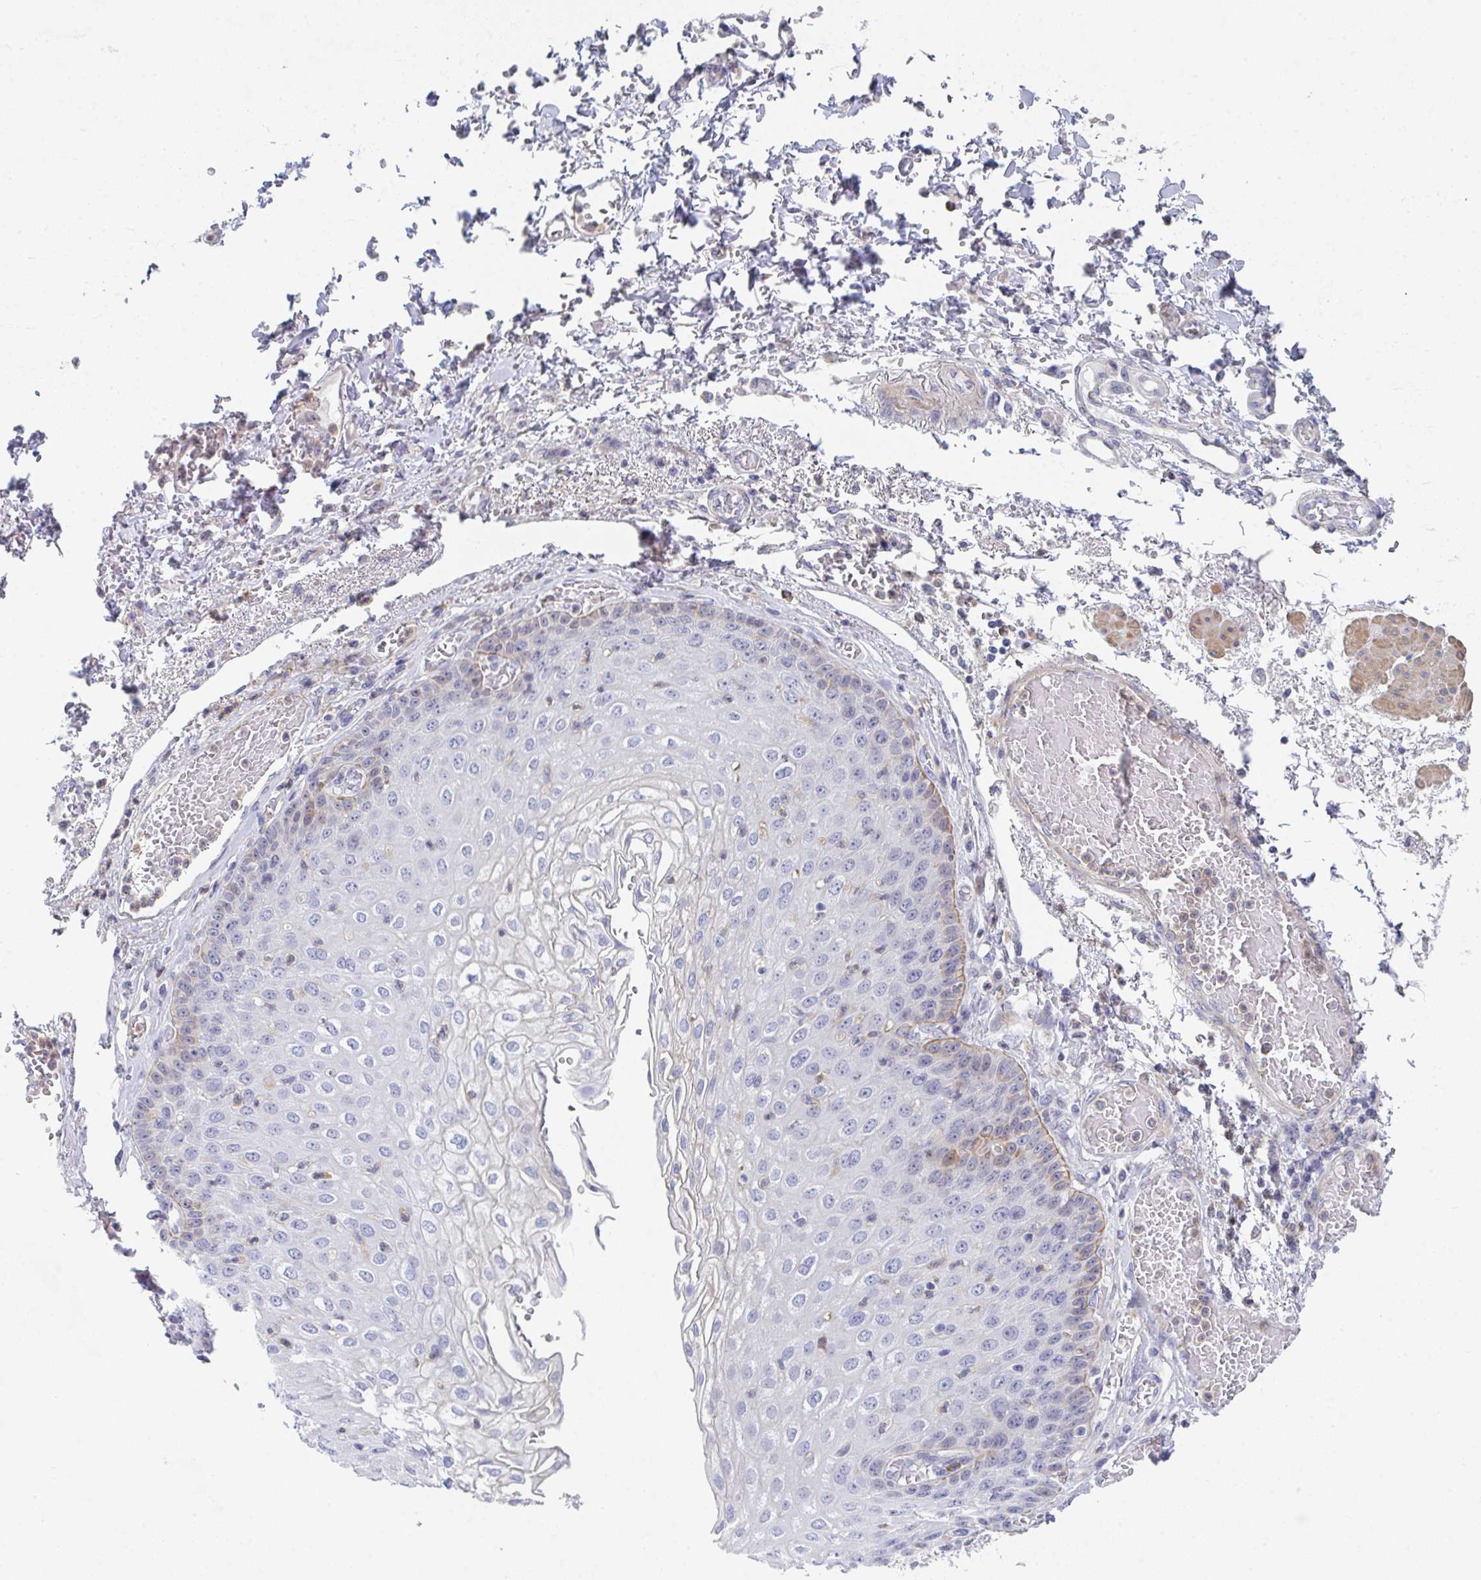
{"staining": {"intensity": "moderate", "quantity": "<25%", "location": "cytoplasmic/membranous"}, "tissue": "esophagus", "cell_type": "Squamous epithelial cells", "image_type": "normal", "snomed": [{"axis": "morphology", "description": "Normal tissue, NOS"}, {"axis": "morphology", "description": "Adenocarcinoma, NOS"}, {"axis": "topography", "description": "Esophagus"}], "caption": "Moderate cytoplasmic/membranous protein positivity is present in about <25% of squamous epithelial cells in esophagus.", "gene": "KLHL33", "patient": {"sex": "male", "age": 81}}